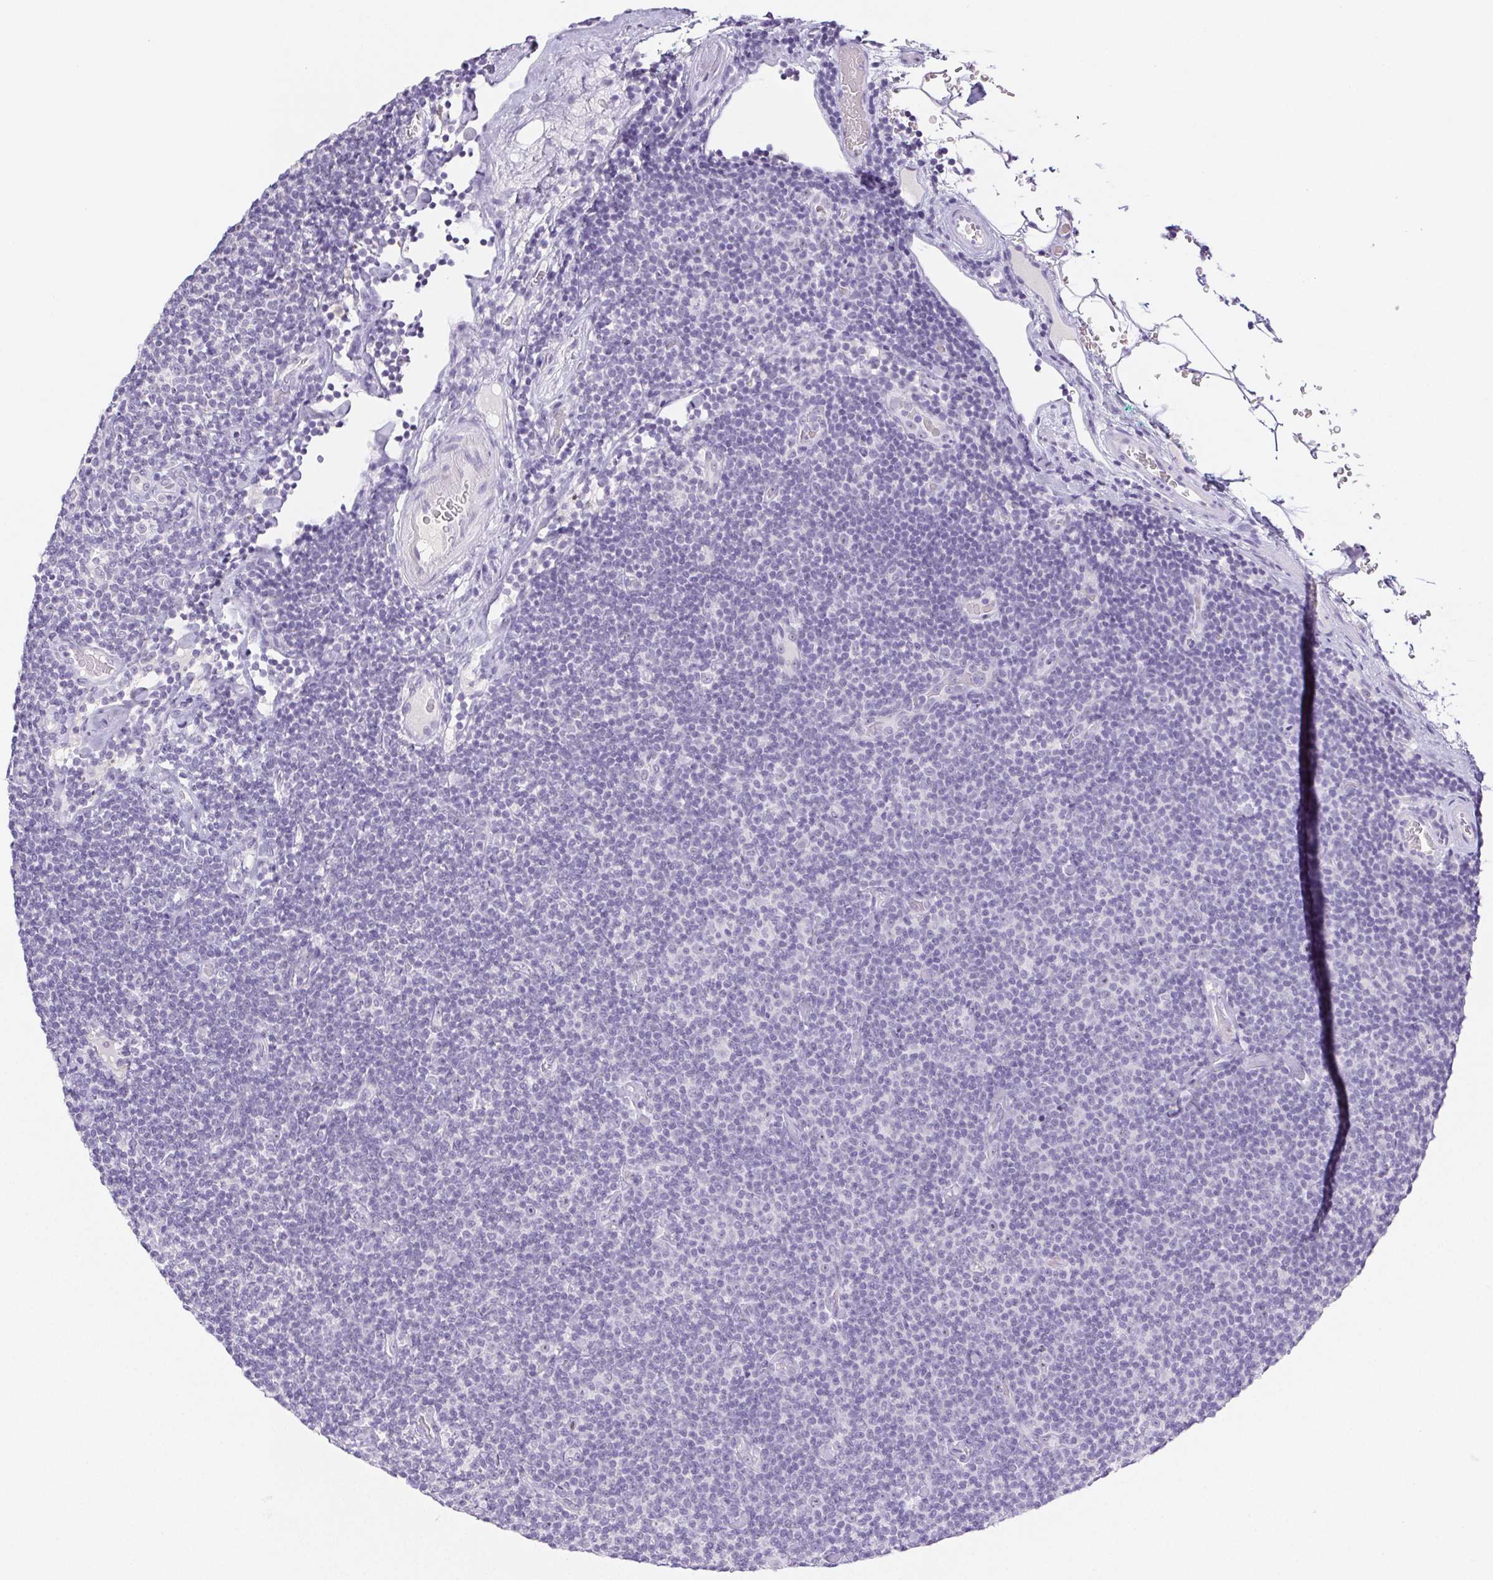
{"staining": {"intensity": "negative", "quantity": "none", "location": "none"}, "tissue": "lymphoma", "cell_type": "Tumor cells", "image_type": "cancer", "snomed": [{"axis": "morphology", "description": "Malignant lymphoma, non-Hodgkin's type, Low grade"}, {"axis": "topography", "description": "Lymph node"}], "caption": "This image is of lymphoma stained with IHC to label a protein in brown with the nuclei are counter-stained blue. There is no positivity in tumor cells.", "gene": "ST8SIA3", "patient": {"sex": "male", "age": 81}}